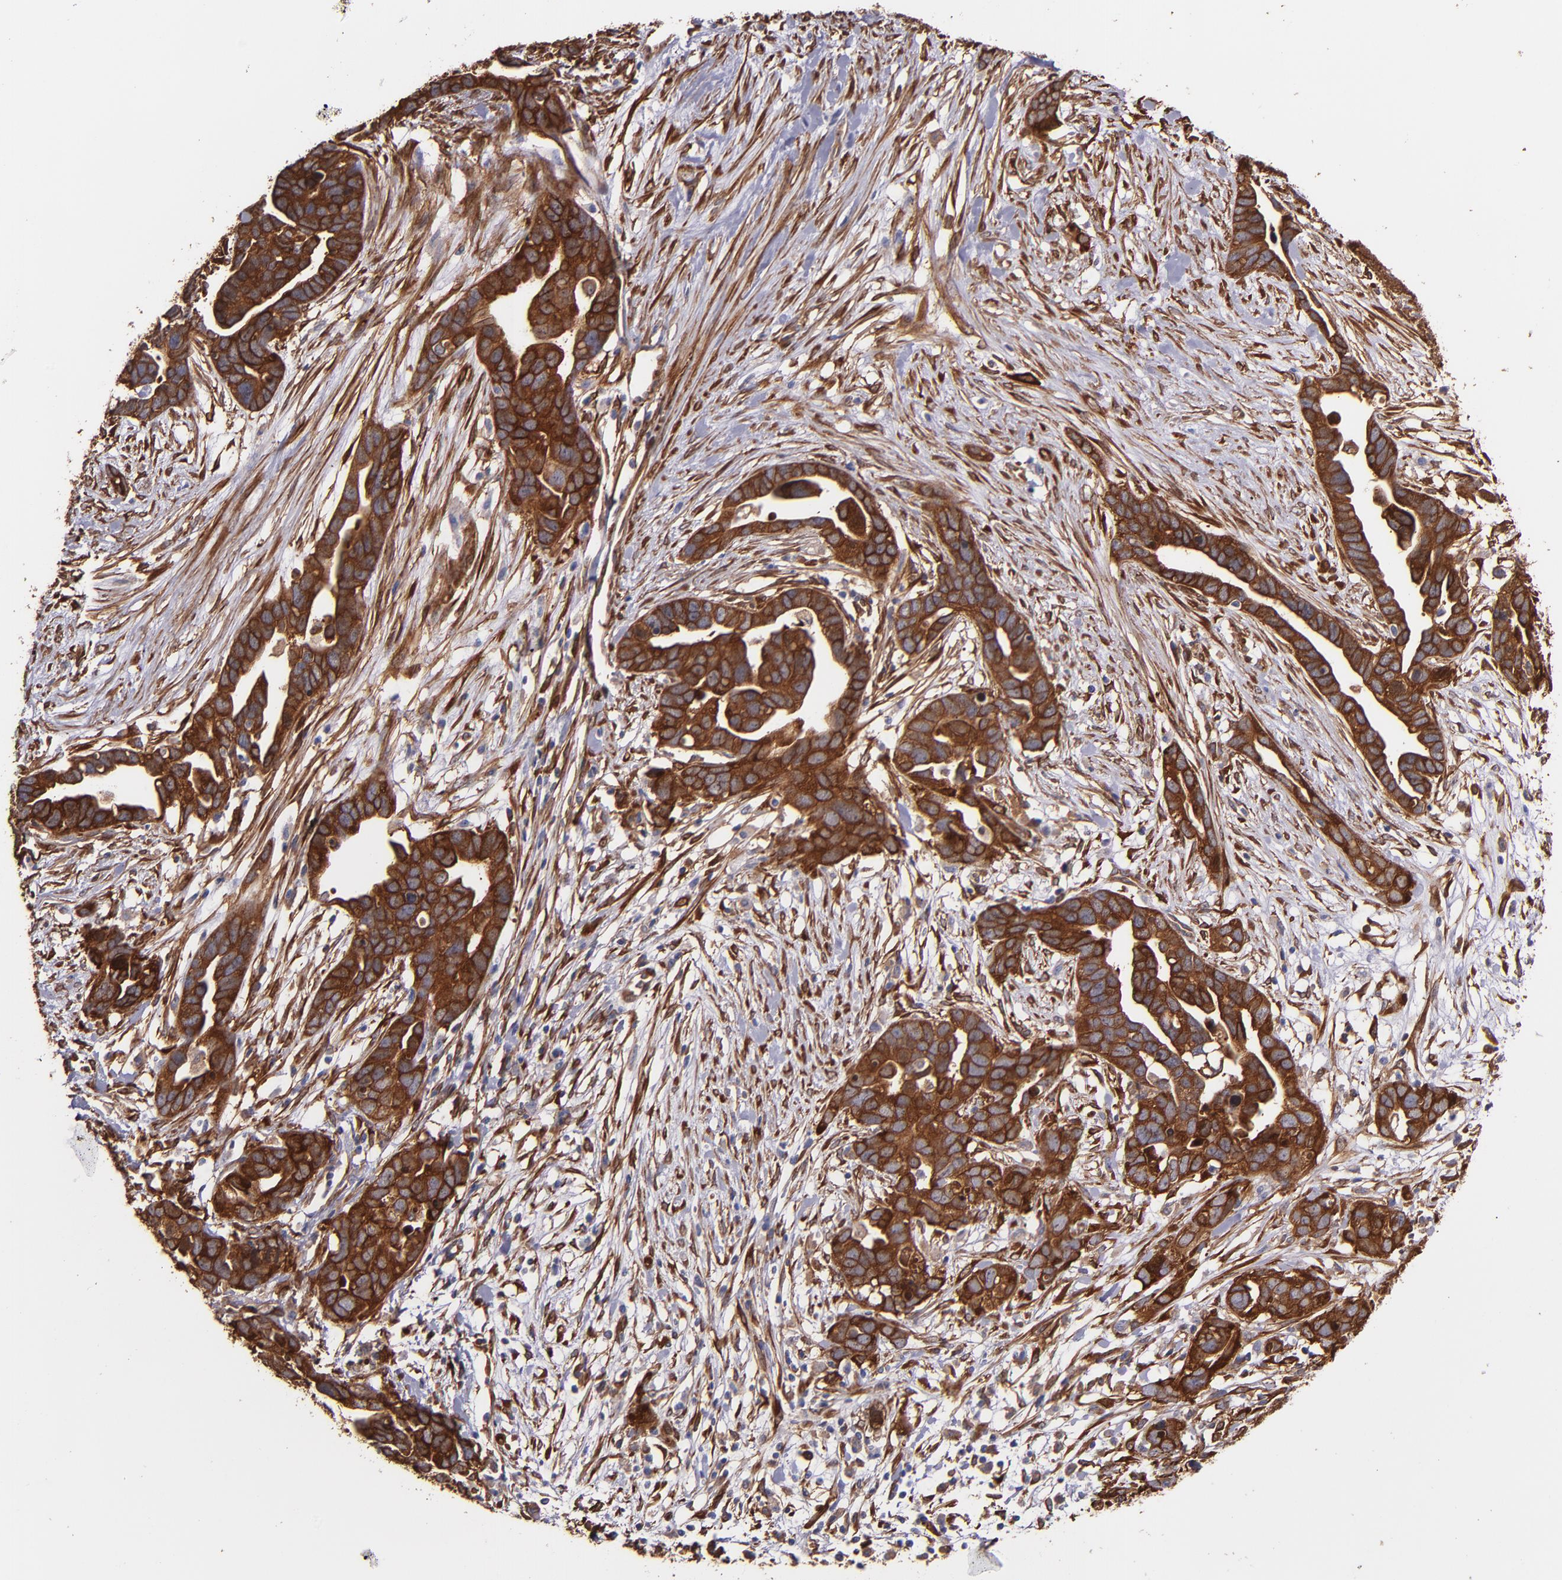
{"staining": {"intensity": "strong", "quantity": ">75%", "location": "cytoplasmic/membranous"}, "tissue": "ovarian cancer", "cell_type": "Tumor cells", "image_type": "cancer", "snomed": [{"axis": "morphology", "description": "Cystadenocarcinoma, serous, NOS"}, {"axis": "topography", "description": "Ovary"}], "caption": "The histopathology image exhibits staining of serous cystadenocarcinoma (ovarian), revealing strong cytoplasmic/membranous protein expression (brown color) within tumor cells.", "gene": "VCL", "patient": {"sex": "female", "age": 54}}